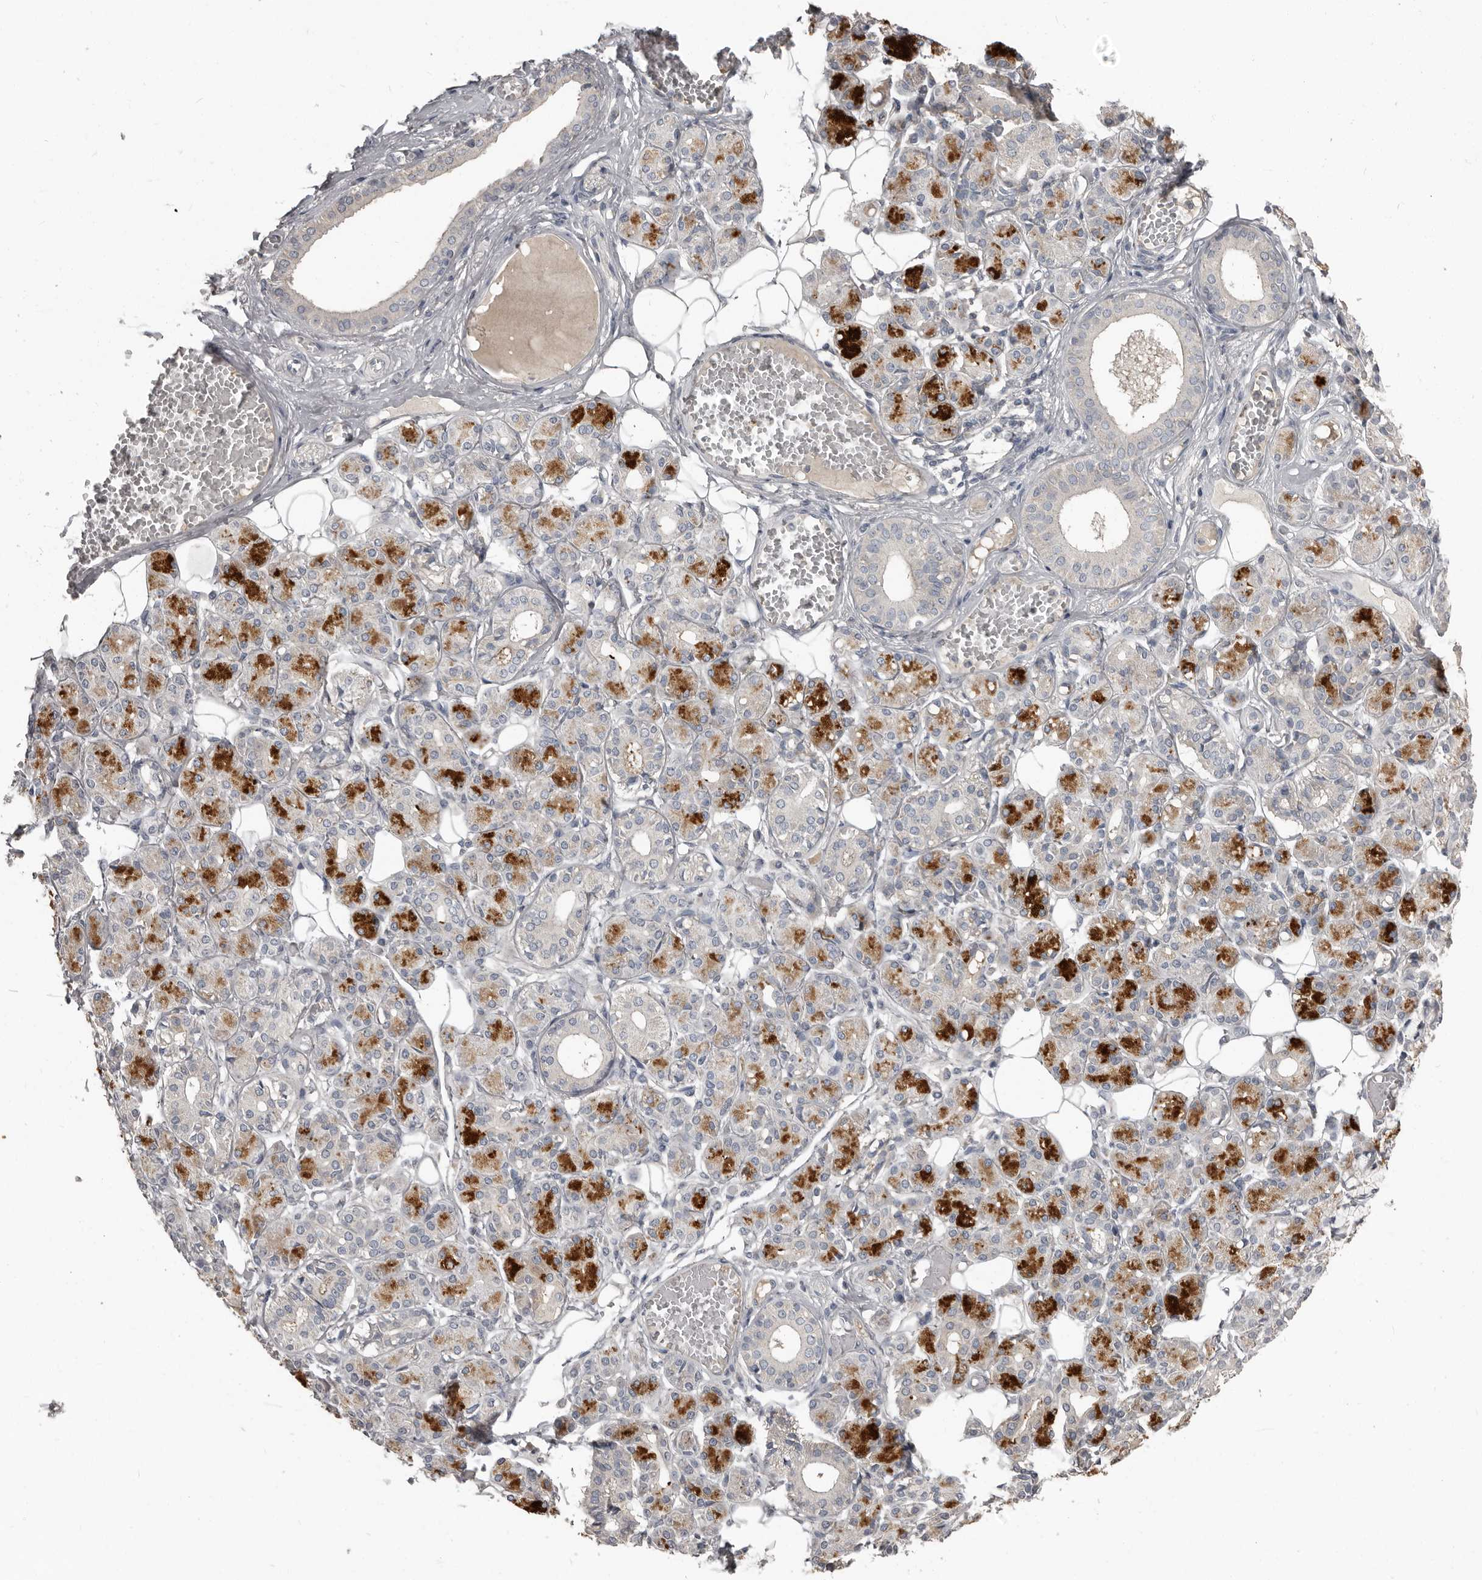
{"staining": {"intensity": "strong", "quantity": "25%-75%", "location": "cytoplasmic/membranous"}, "tissue": "salivary gland", "cell_type": "Glandular cells", "image_type": "normal", "snomed": [{"axis": "morphology", "description": "Normal tissue, NOS"}, {"axis": "topography", "description": "Salivary gland"}], "caption": "Protein staining of benign salivary gland shows strong cytoplasmic/membranous expression in approximately 25%-75% of glandular cells.", "gene": "CA6", "patient": {"sex": "male", "age": 63}}